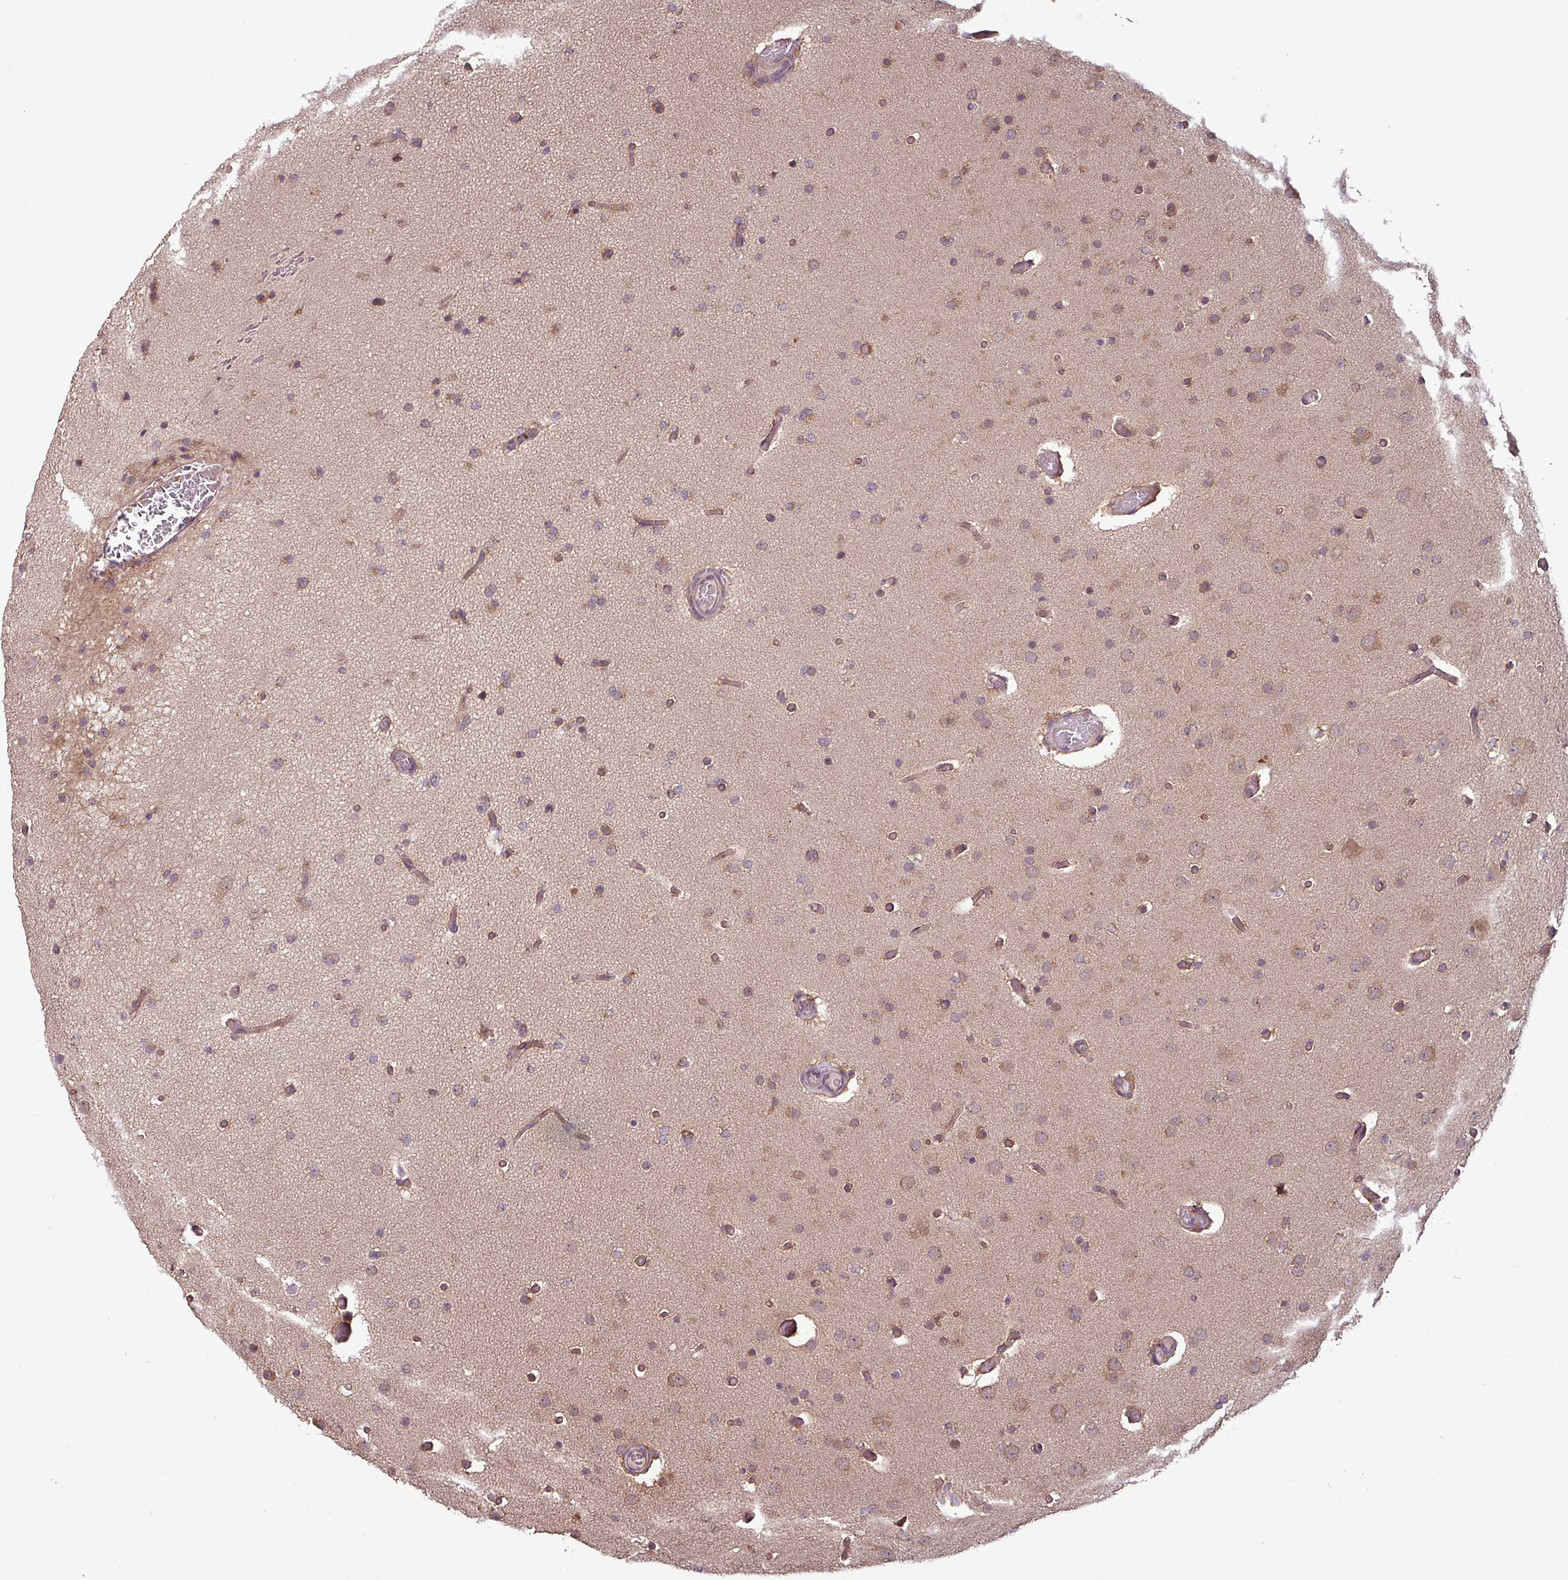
{"staining": {"intensity": "weak", "quantity": "25%-75%", "location": "cytoplasmic/membranous"}, "tissue": "glioma", "cell_type": "Tumor cells", "image_type": "cancer", "snomed": [{"axis": "morphology", "description": "Glioma, malignant, High grade"}, {"axis": "topography", "description": "Cerebral cortex"}], "caption": "A brown stain labels weak cytoplasmic/membranous staining of a protein in glioma tumor cells.", "gene": "NT5C3A", "patient": {"sex": "female", "age": 36}}